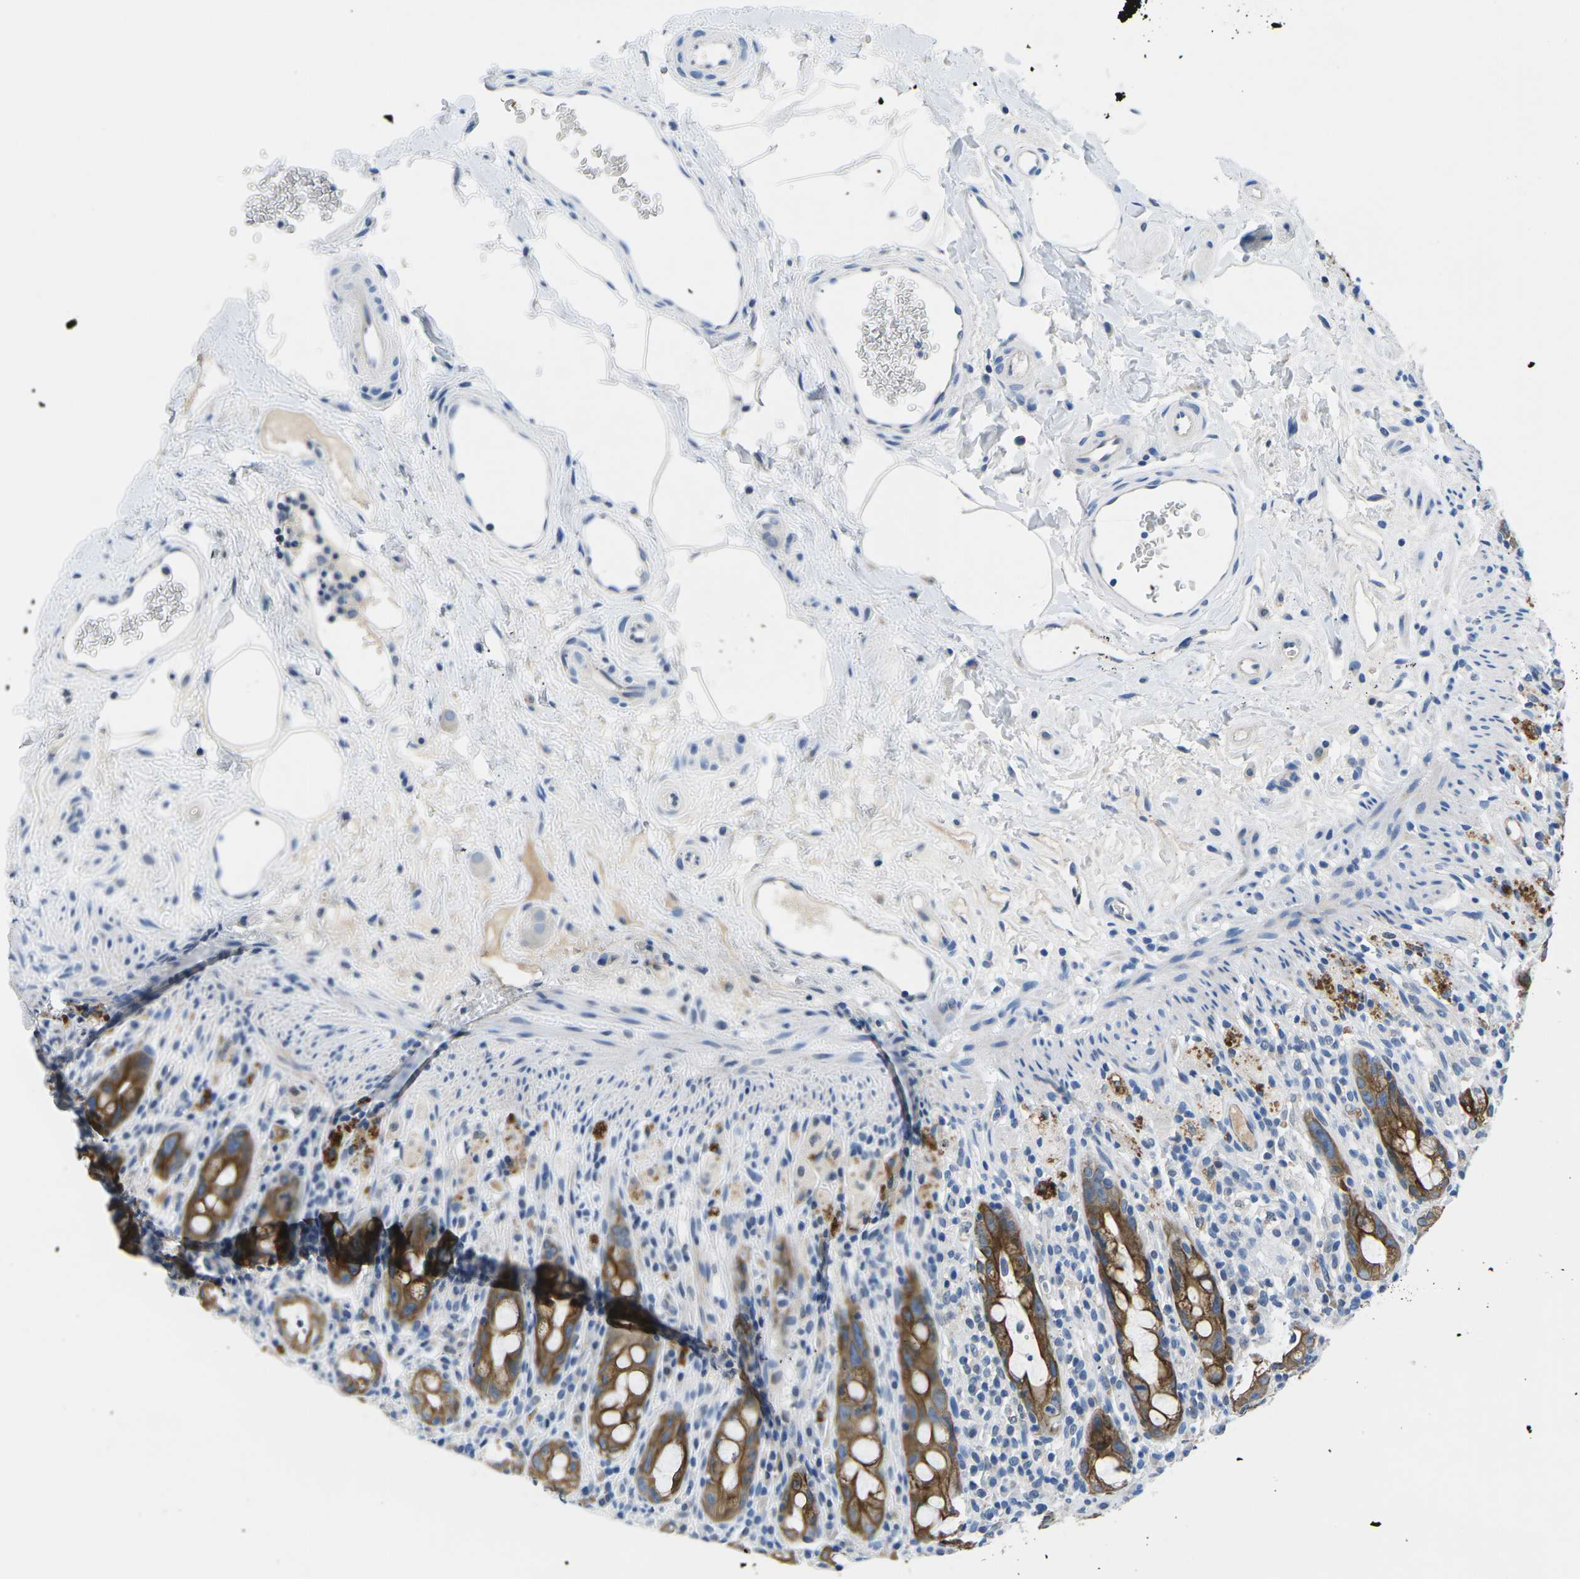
{"staining": {"intensity": "strong", "quantity": ">75%", "location": "cytoplasmic/membranous"}, "tissue": "rectum", "cell_type": "Glandular cells", "image_type": "normal", "snomed": [{"axis": "morphology", "description": "Normal tissue, NOS"}, {"axis": "topography", "description": "Rectum"}], "caption": "Immunohistochemical staining of benign rectum demonstrates high levels of strong cytoplasmic/membranous positivity in approximately >75% of glandular cells. The protein of interest is shown in brown color, while the nuclei are stained blue.", "gene": "TM6SF1", "patient": {"sex": "male", "age": 44}}